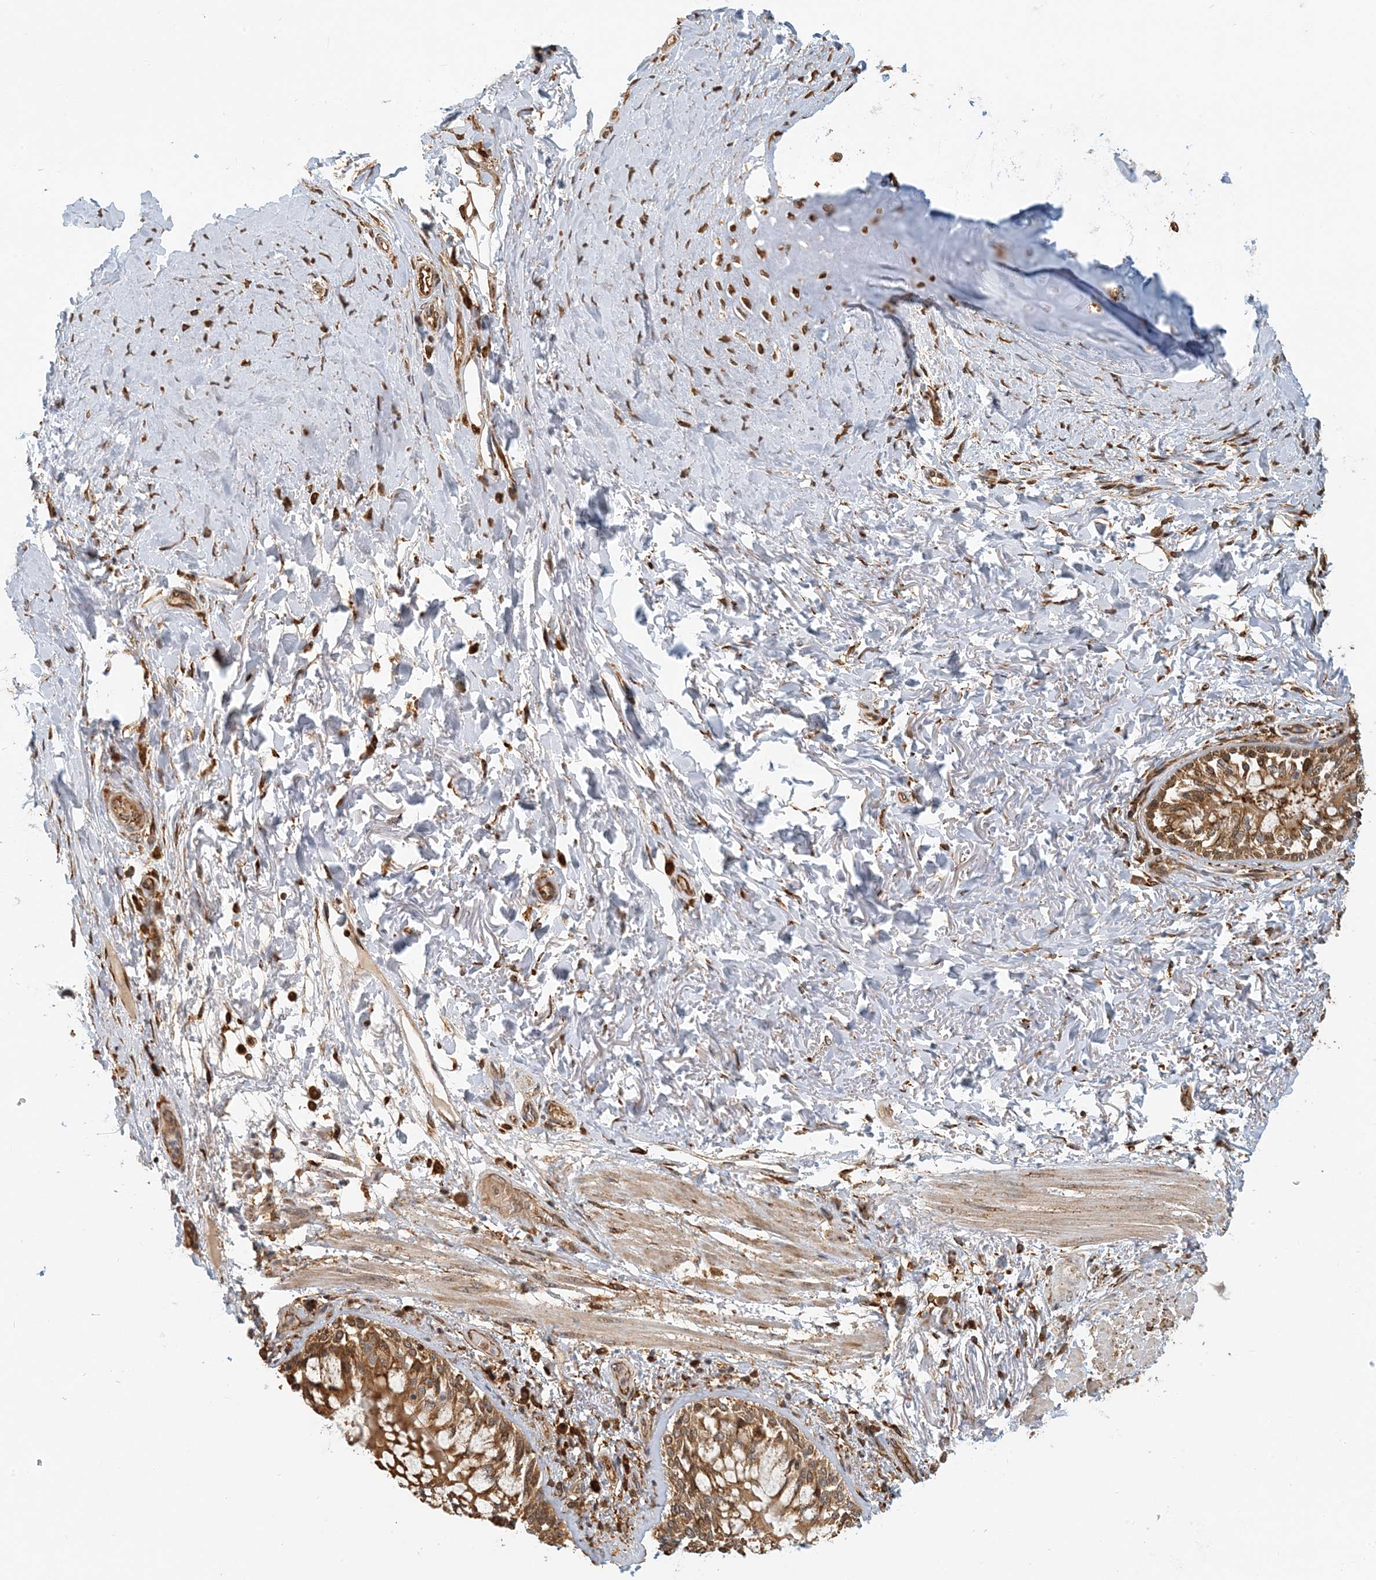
{"staining": {"intensity": "moderate", "quantity": "25%-75%", "location": "cytoplasmic/membranous"}, "tissue": "adipose tissue", "cell_type": "Adipocytes", "image_type": "normal", "snomed": [{"axis": "morphology", "description": "Normal tissue, NOS"}, {"axis": "topography", "description": "Cartilage tissue"}, {"axis": "topography", "description": "Bronchus"}, {"axis": "topography", "description": "Lung"}, {"axis": "topography", "description": "Peripheral nerve tissue"}], "caption": "Moderate cytoplasmic/membranous protein staining is seen in about 25%-75% of adipocytes in adipose tissue.", "gene": "HNMT", "patient": {"sex": "female", "age": 49}}